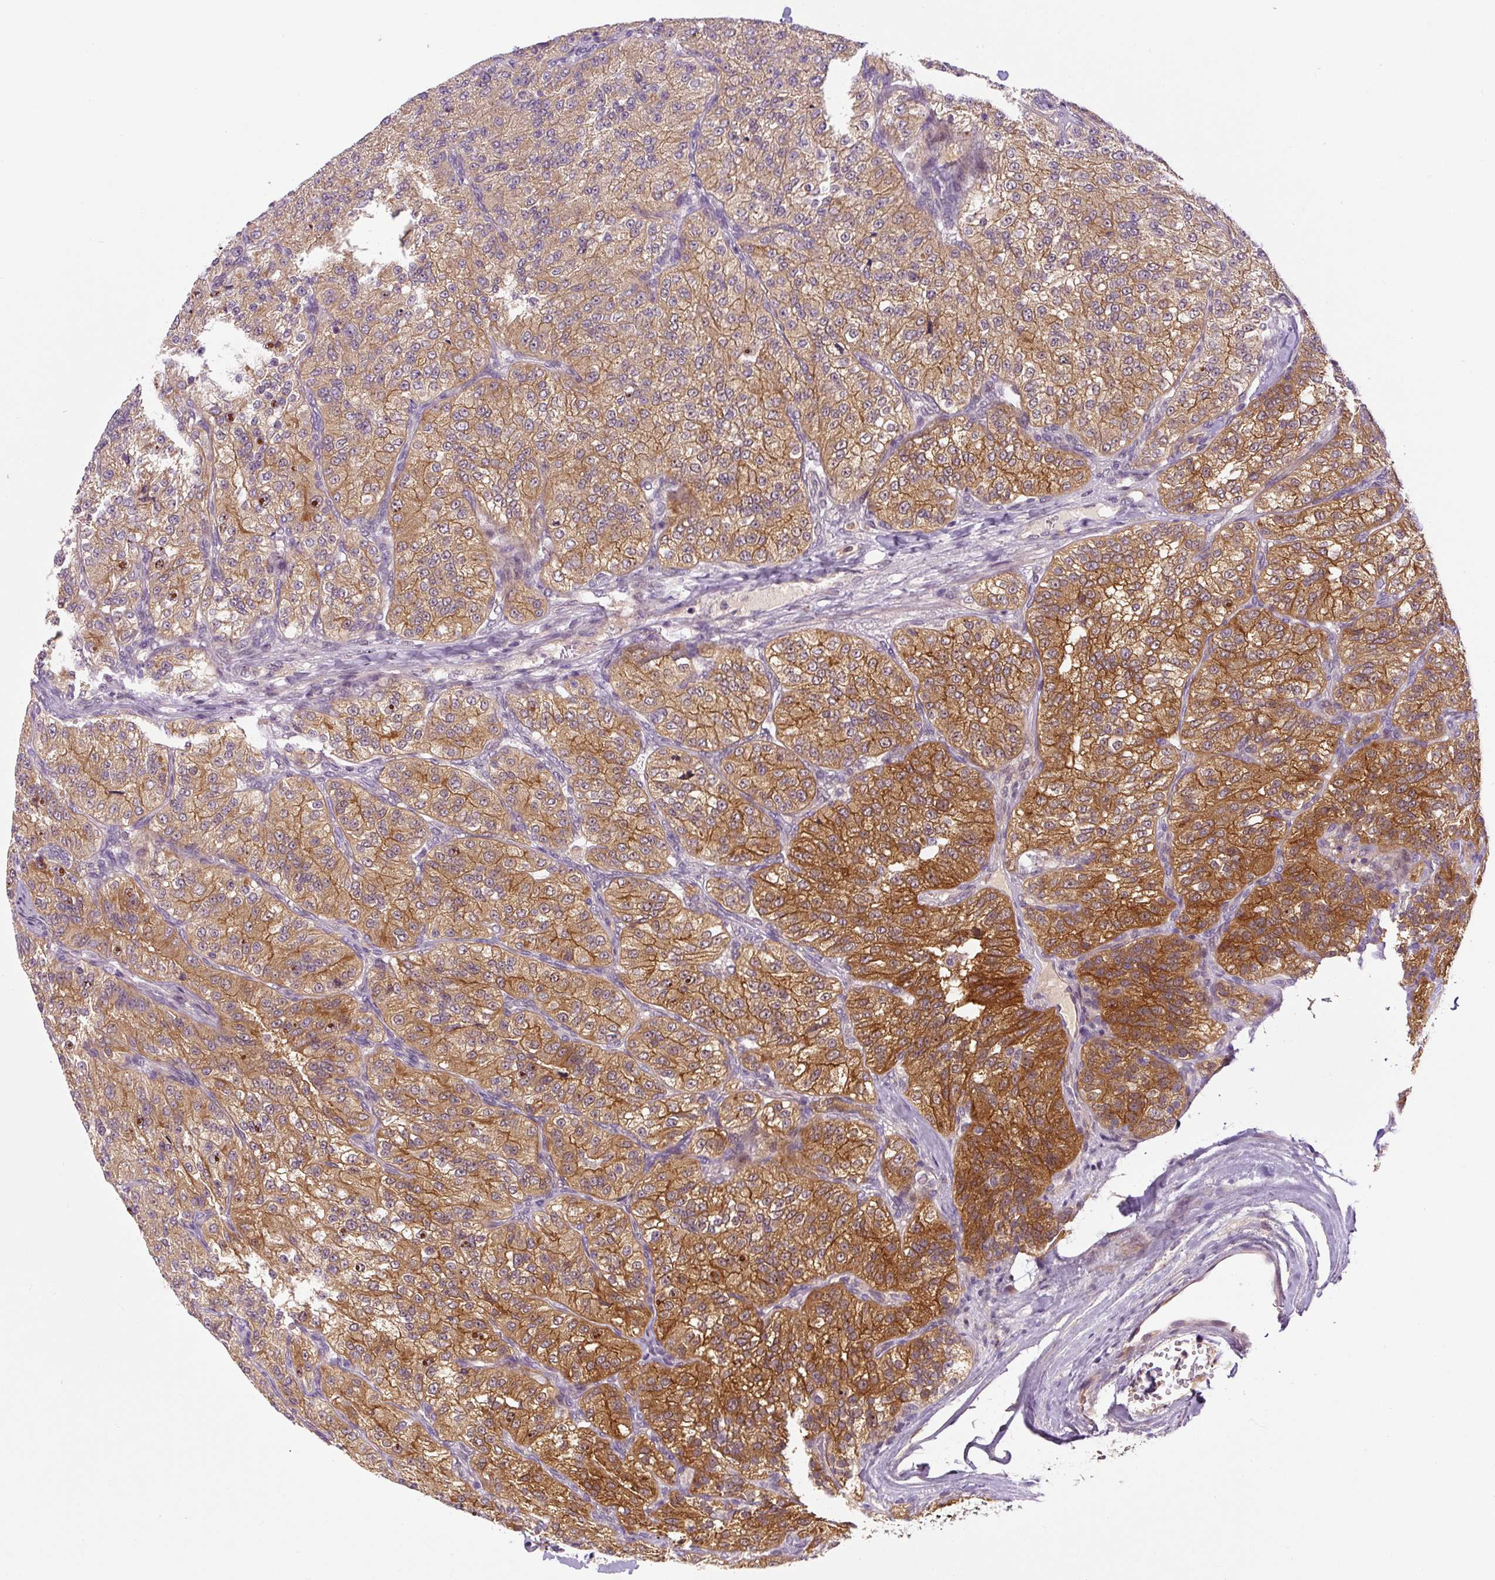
{"staining": {"intensity": "moderate", "quantity": ">75%", "location": "cytoplasmic/membranous"}, "tissue": "renal cancer", "cell_type": "Tumor cells", "image_type": "cancer", "snomed": [{"axis": "morphology", "description": "Adenocarcinoma, NOS"}, {"axis": "topography", "description": "Kidney"}], "caption": "Protein staining by IHC shows moderate cytoplasmic/membranous positivity in about >75% of tumor cells in adenocarcinoma (renal).", "gene": "PRKAA2", "patient": {"sex": "female", "age": 63}}